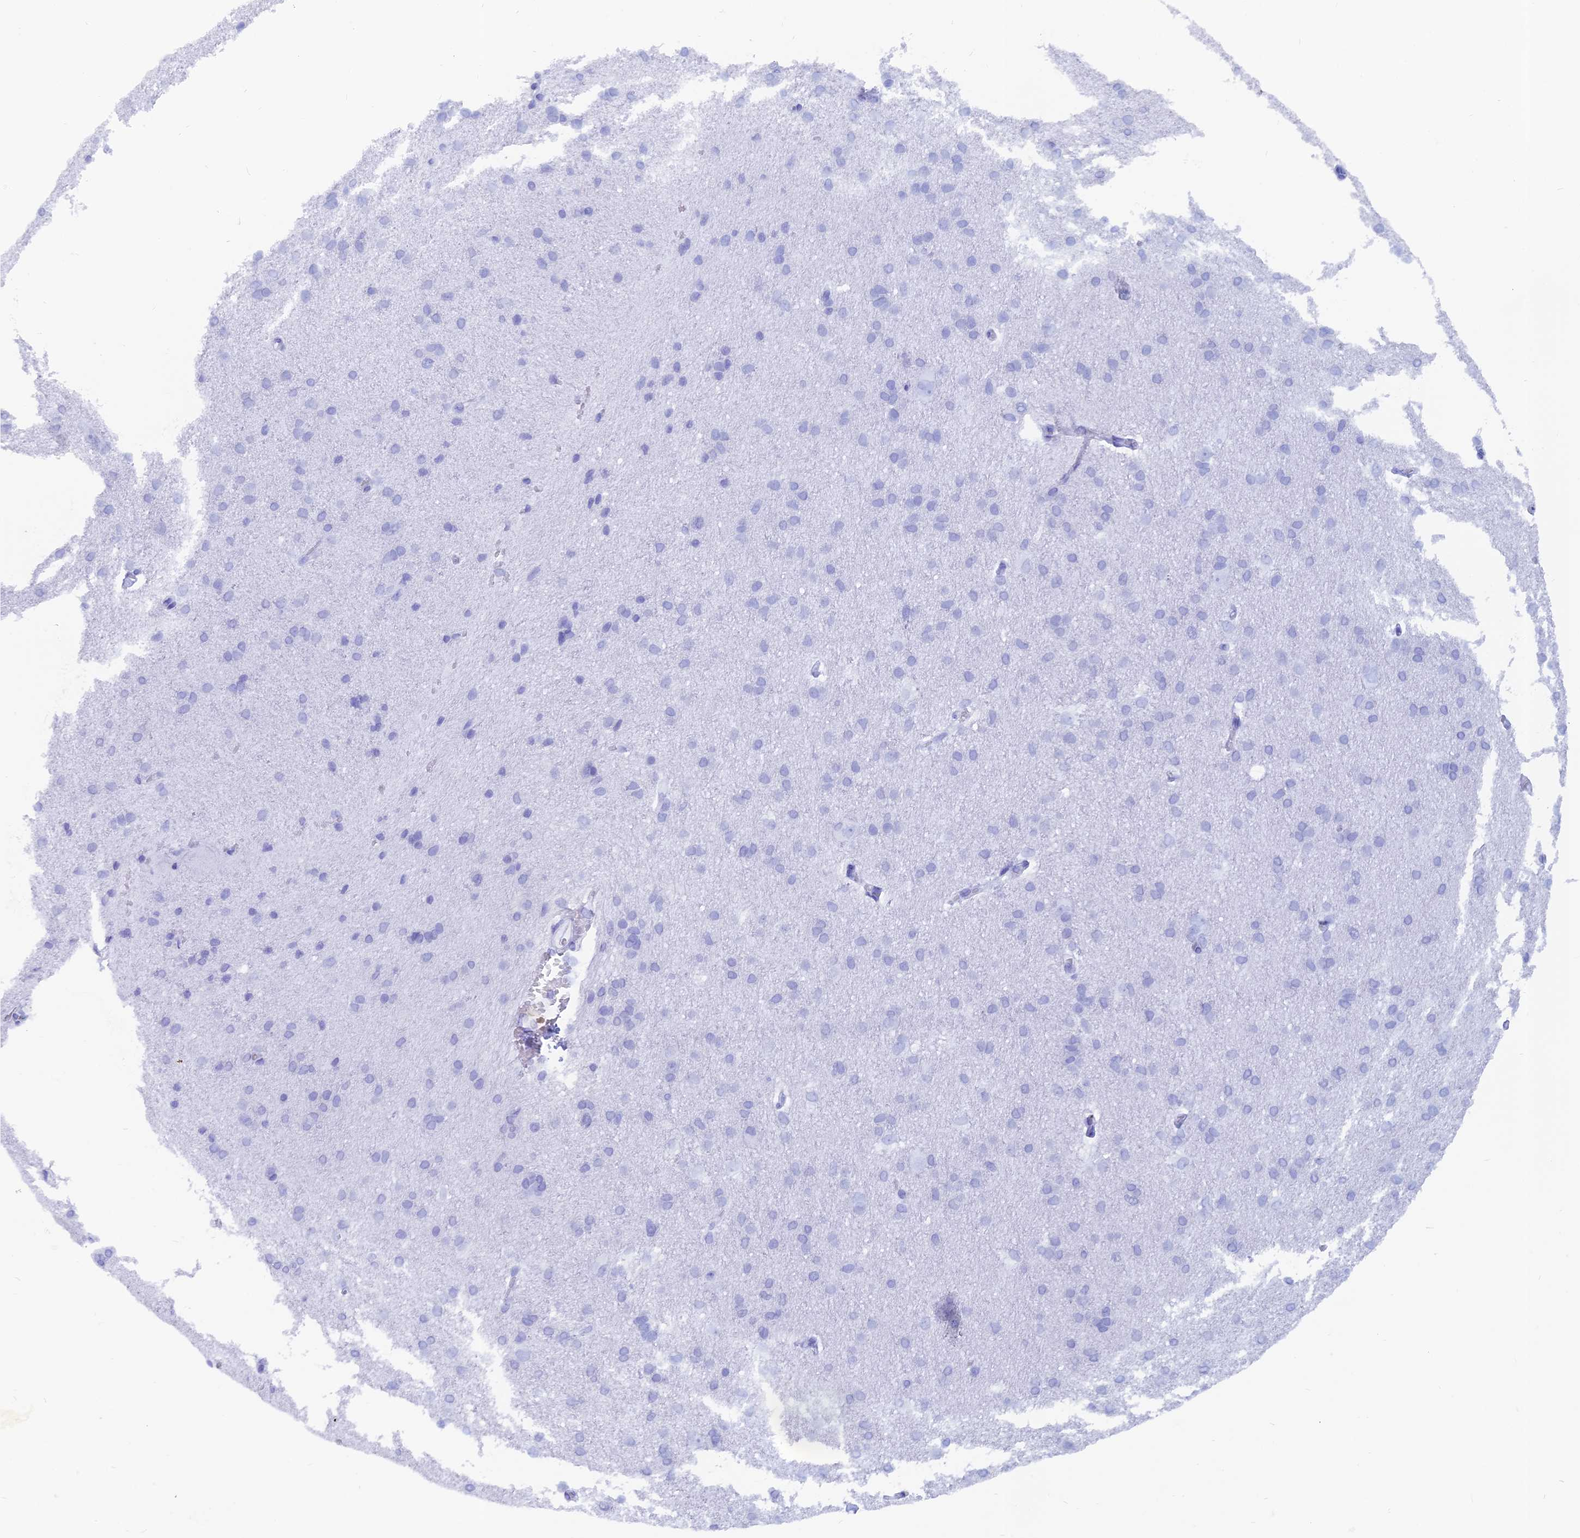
{"staining": {"intensity": "negative", "quantity": "none", "location": "none"}, "tissue": "cerebral cortex", "cell_type": "Endothelial cells", "image_type": "normal", "snomed": [{"axis": "morphology", "description": "Normal tissue, NOS"}, {"axis": "topography", "description": "Cerebral cortex"}], "caption": "A high-resolution histopathology image shows immunohistochemistry (IHC) staining of benign cerebral cortex, which shows no significant staining in endothelial cells.", "gene": "CAPS", "patient": {"sex": "male", "age": 62}}